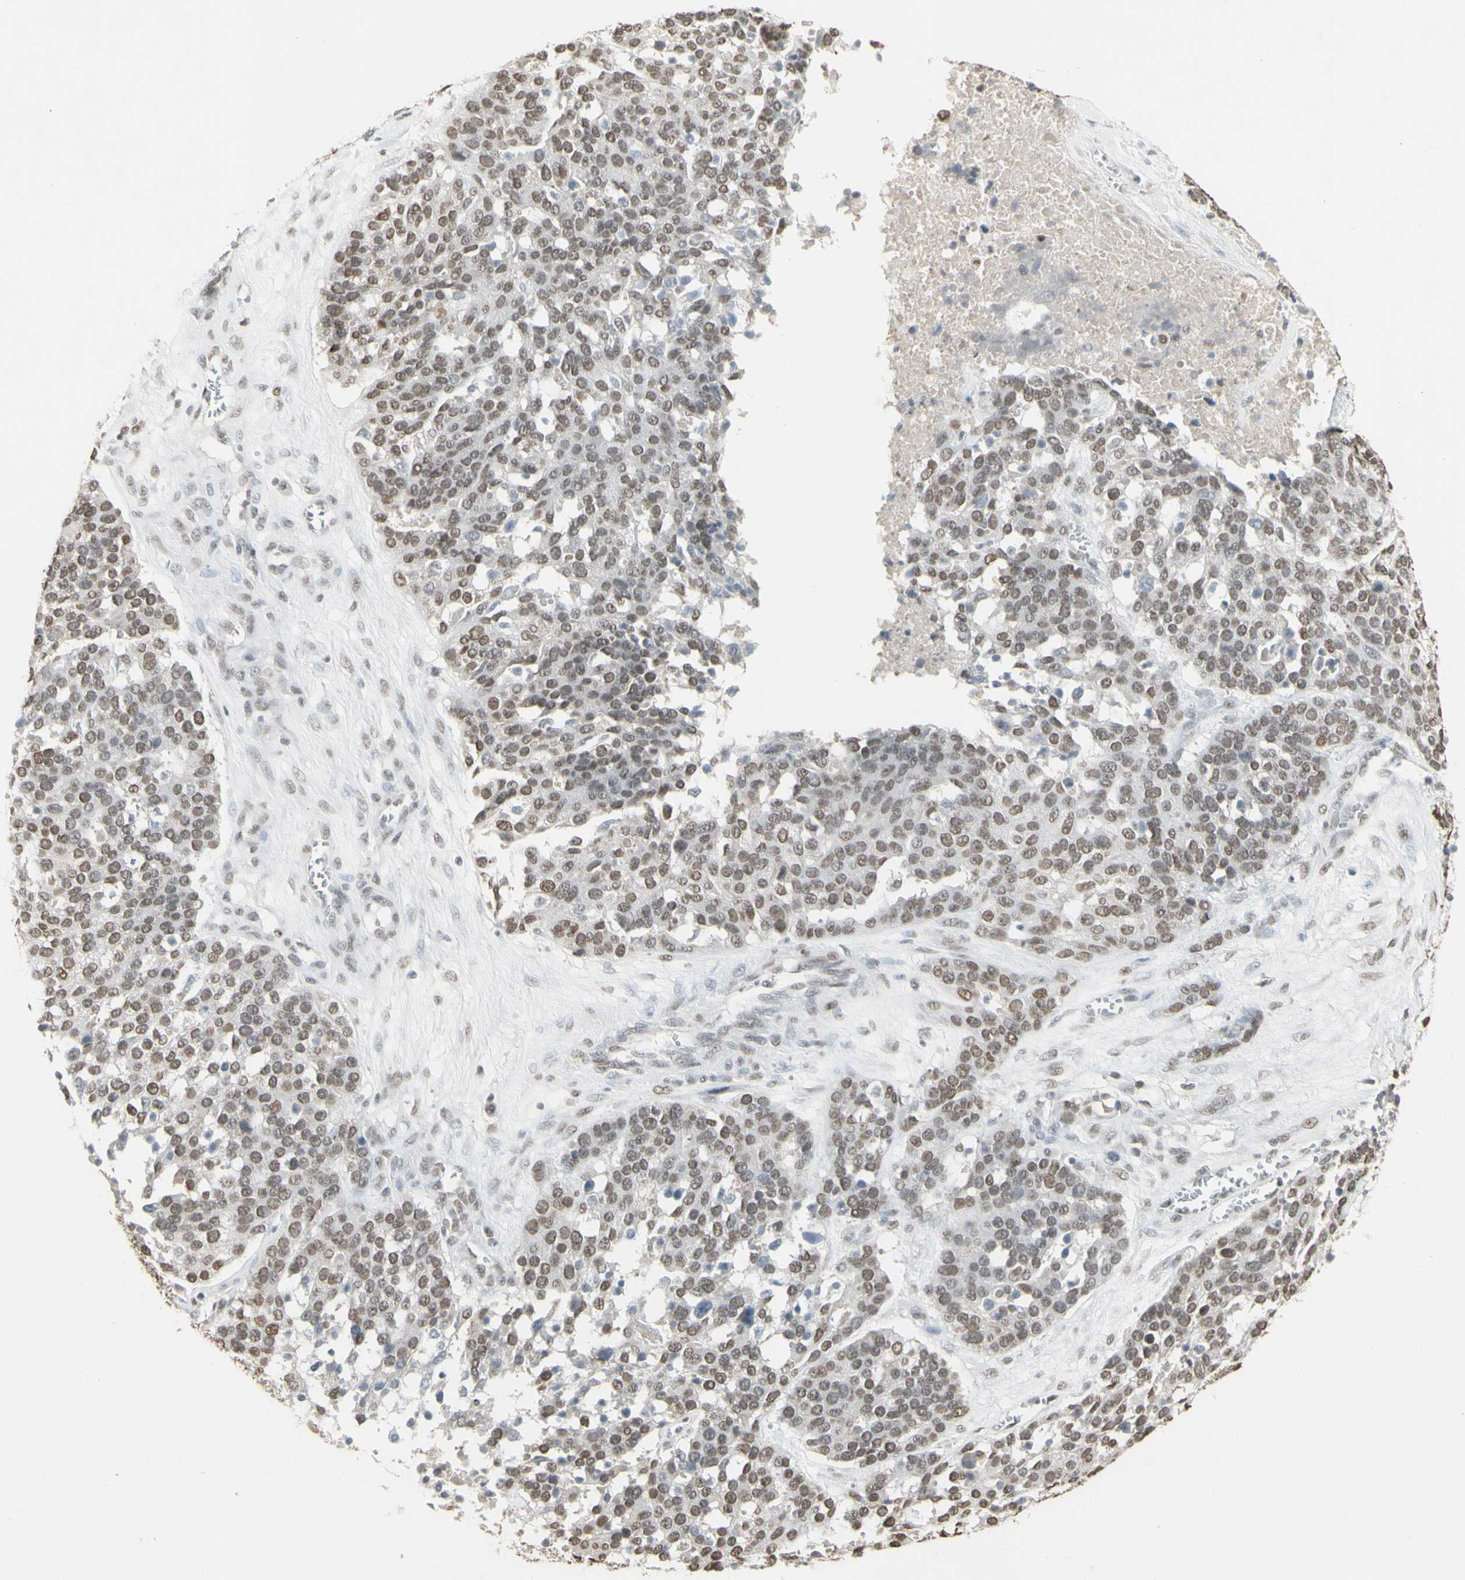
{"staining": {"intensity": "moderate", "quantity": "25%-75%", "location": "nuclear"}, "tissue": "ovarian cancer", "cell_type": "Tumor cells", "image_type": "cancer", "snomed": [{"axis": "morphology", "description": "Cystadenocarcinoma, serous, NOS"}, {"axis": "topography", "description": "Ovary"}], "caption": "Ovarian cancer stained for a protein displays moderate nuclear positivity in tumor cells.", "gene": "TRIM28", "patient": {"sex": "female", "age": 44}}